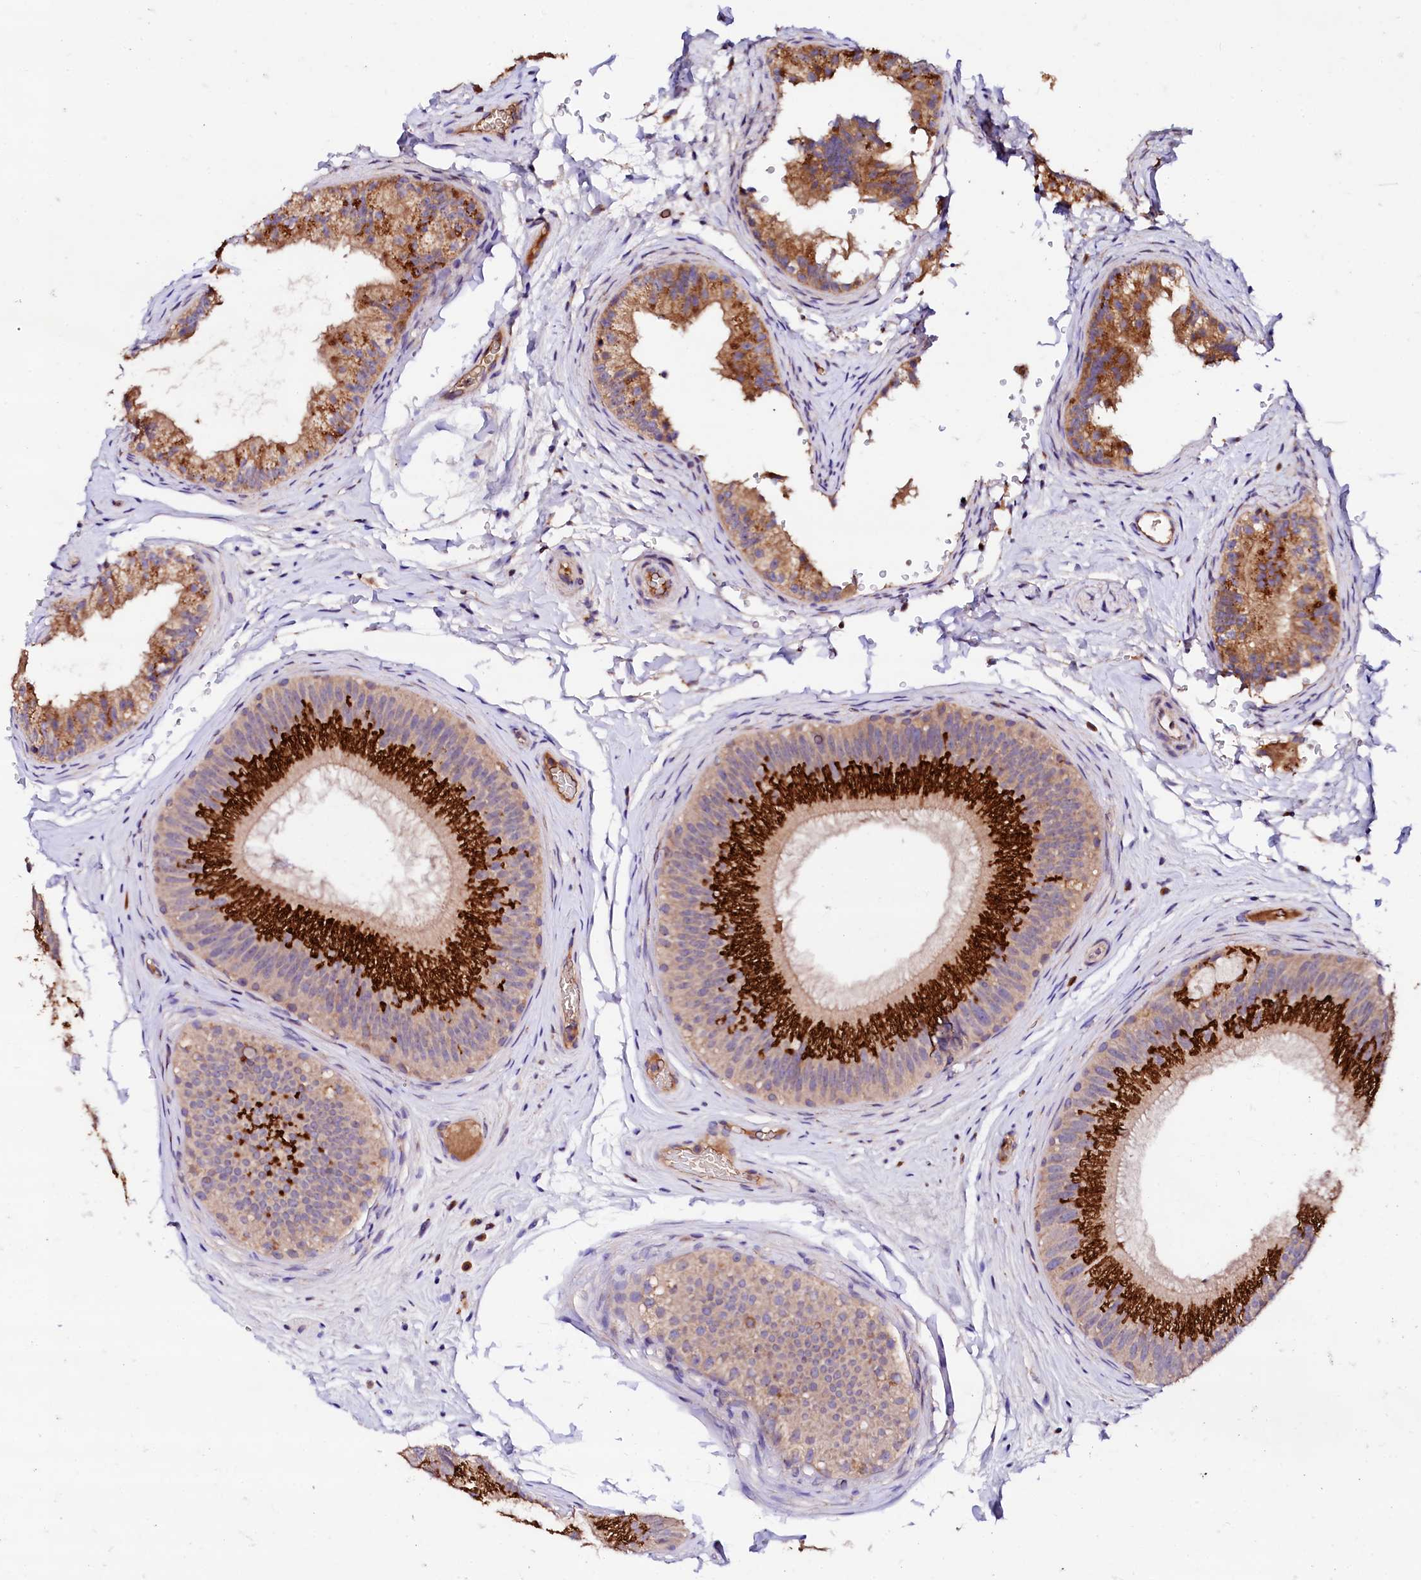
{"staining": {"intensity": "strong", "quantity": ">75%", "location": "cytoplasmic/membranous"}, "tissue": "epididymis", "cell_type": "Glandular cells", "image_type": "normal", "snomed": [{"axis": "morphology", "description": "Normal tissue, NOS"}, {"axis": "topography", "description": "Epididymis"}], "caption": "An image of human epididymis stained for a protein demonstrates strong cytoplasmic/membranous brown staining in glandular cells.", "gene": "ST3GAL1", "patient": {"sex": "male", "age": 45}}